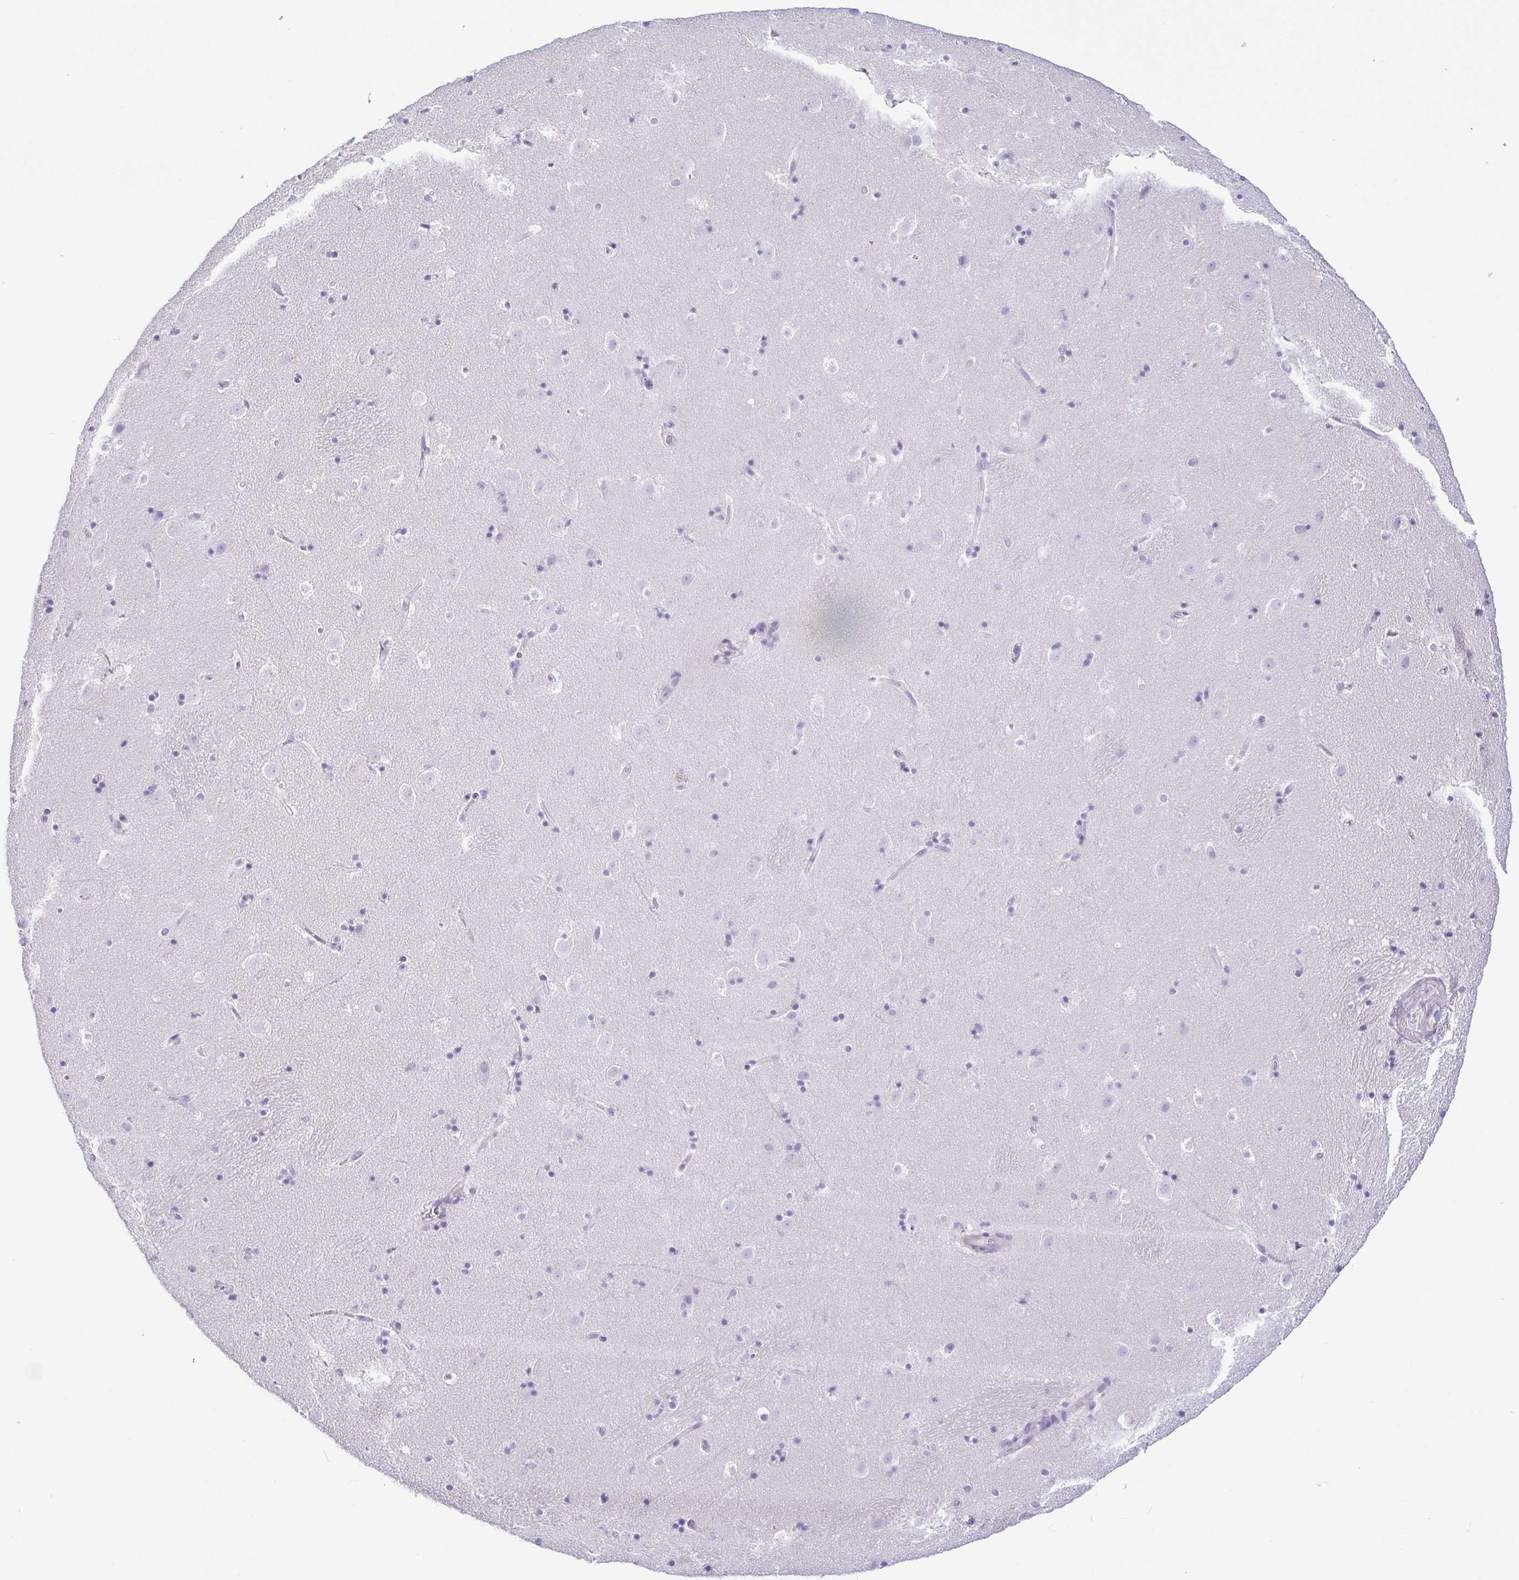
{"staining": {"intensity": "moderate", "quantity": "<25%", "location": "cytoplasmic/membranous"}, "tissue": "caudate", "cell_type": "Glial cells", "image_type": "normal", "snomed": [{"axis": "morphology", "description": "Normal tissue, NOS"}, {"axis": "topography", "description": "Lateral ventricle wall"}], "caption": "Human caudate stained for a protein (brown) exhibits moderate cytoplasmic/membranous positive expression in approximately <25% of glial cells.", "gene": "GPR182", "patient": {"sex": "male", "age": 37}}